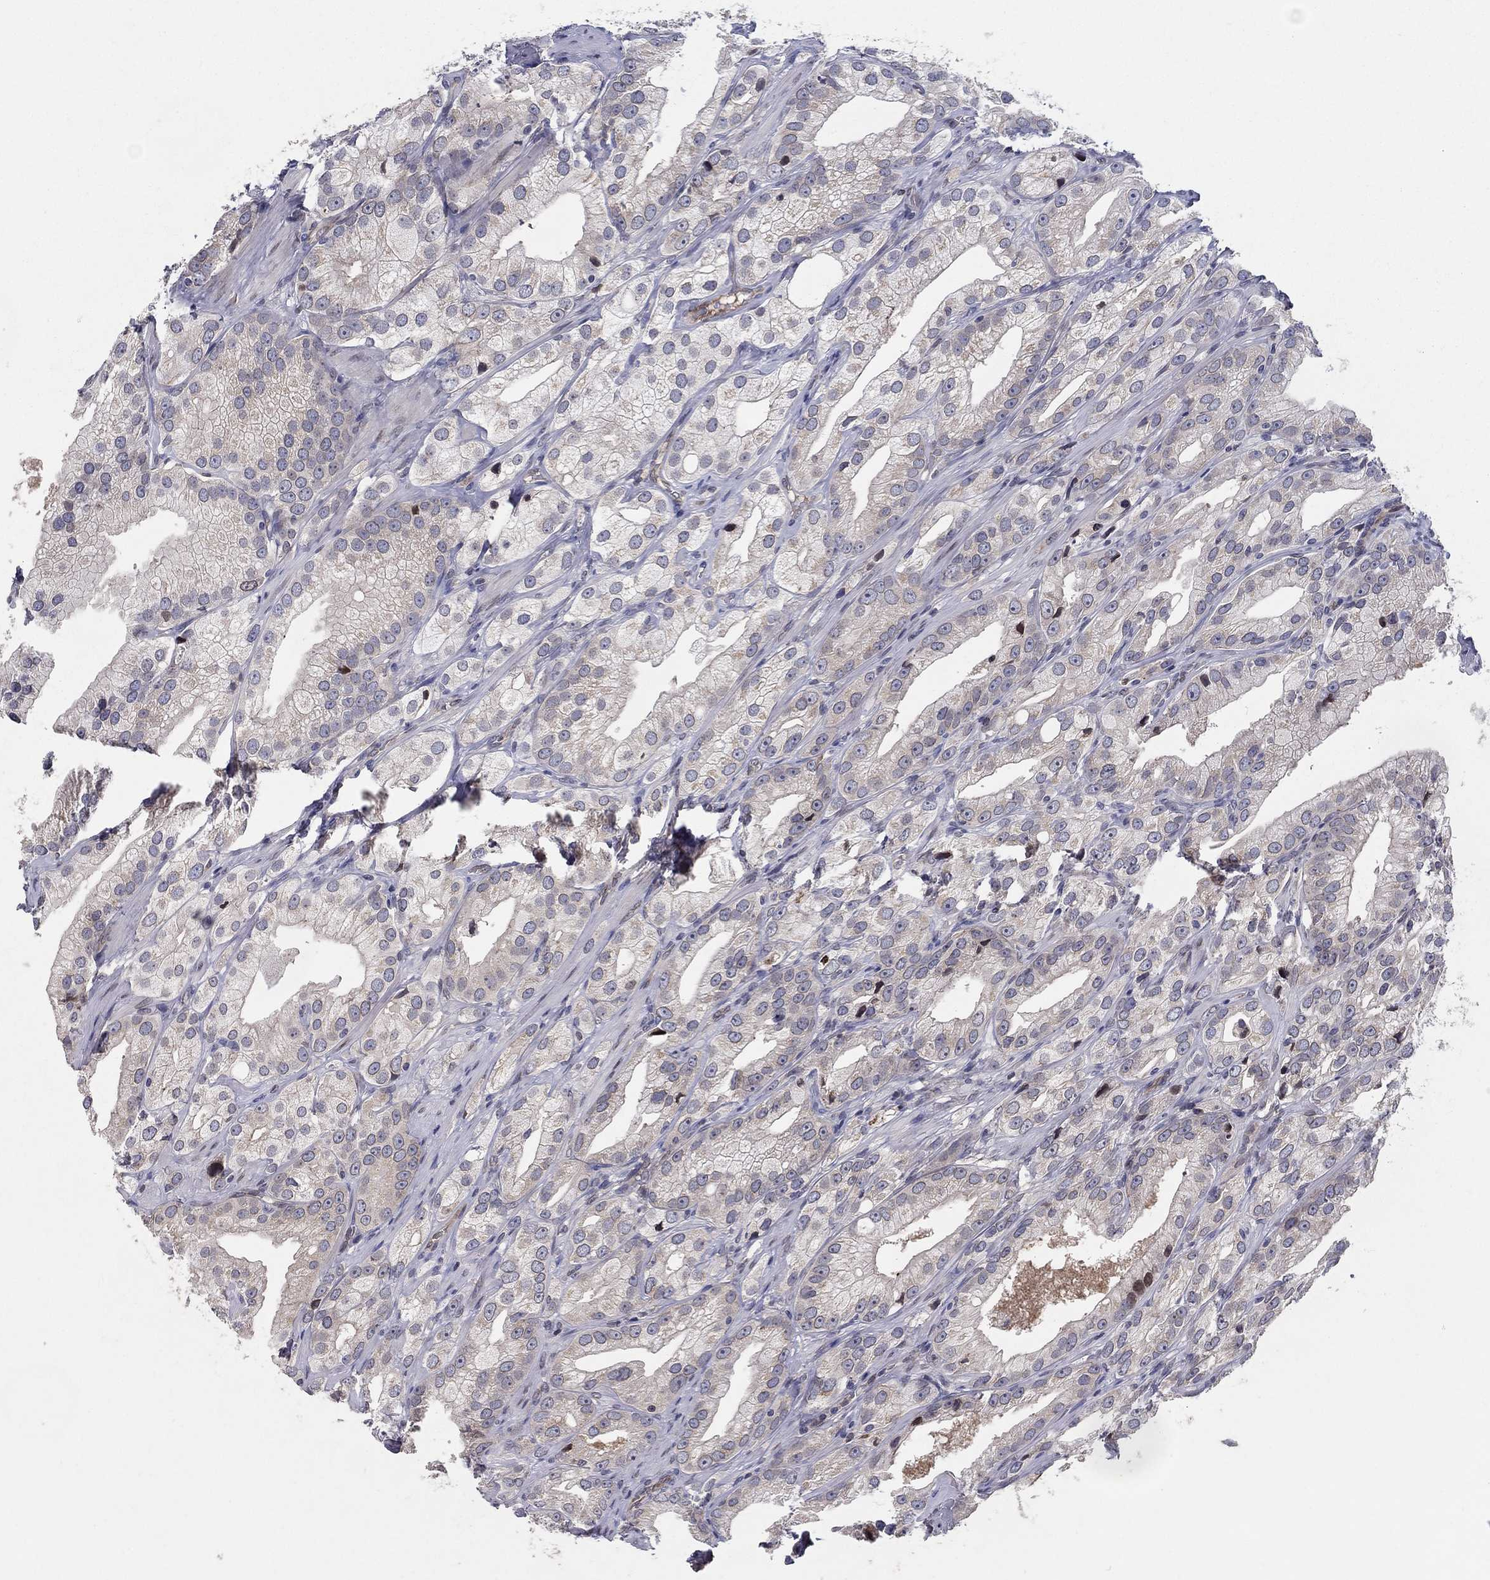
{"staining": {"intensity": "strong", "quantity": "<25%", "location": "nuclear"}, "tissue": "prostate cancer", "cell_type": "Tumor cells", "image_type": "cancer", "snomed": [{"axis": "morphology", "description": "Adenocarcinoma, High grade"}, {"axis": "topography", "description": "Prostate and seminal vesicle, NOS"}], "caption": "An image showing strong nuclear positivity in about <25% of tumor cells in prostate high-grade adenocarcinoma, as visualized by brown immunohistochemical staining.", "gene": "CETN3", "patient": {"sex": "male", "age": 62}}